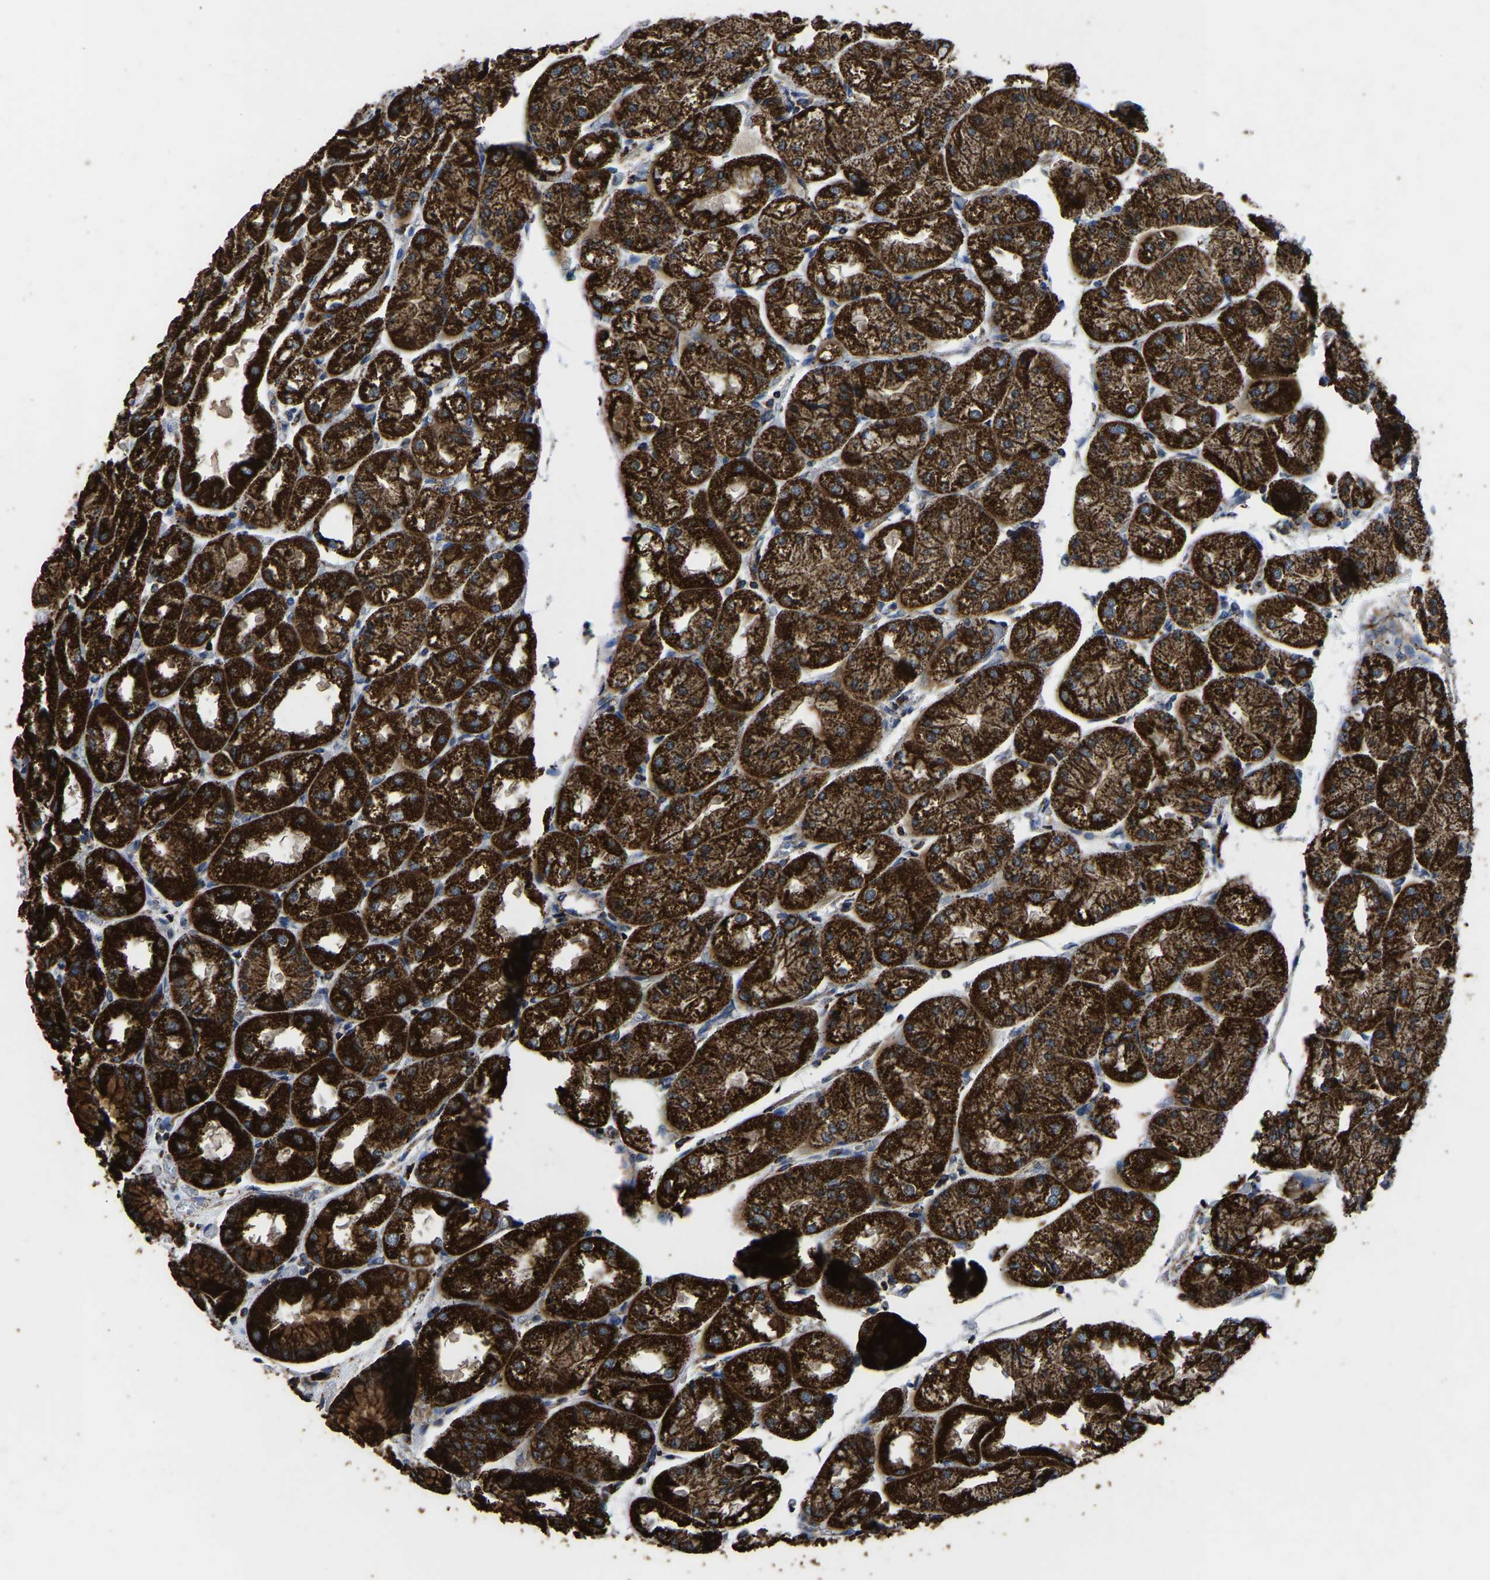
{"staining": {"intensity": "strong", "quantity": ">75%", "location": "cytoplasmic/membranous"}, "tissue": "stomach", "cell_type": "Glandular cells", "image_type": "normal", "snomed": [{"axis": "morphology", "description": "Normal tissue, NOS"}, {"axis": "topography", "description": "Stomach, upper"}], "caption": "Stomach stained with DAB (3,3'-diaminobenzidine) IHC shows high levels of strong cytoplasmic/membranous expression in about >75% of glandular cells. (IHC, brightfield microscopy, high magnification).", "gene": "ETFA", "patient": {"sex": "male", "age": 72}}